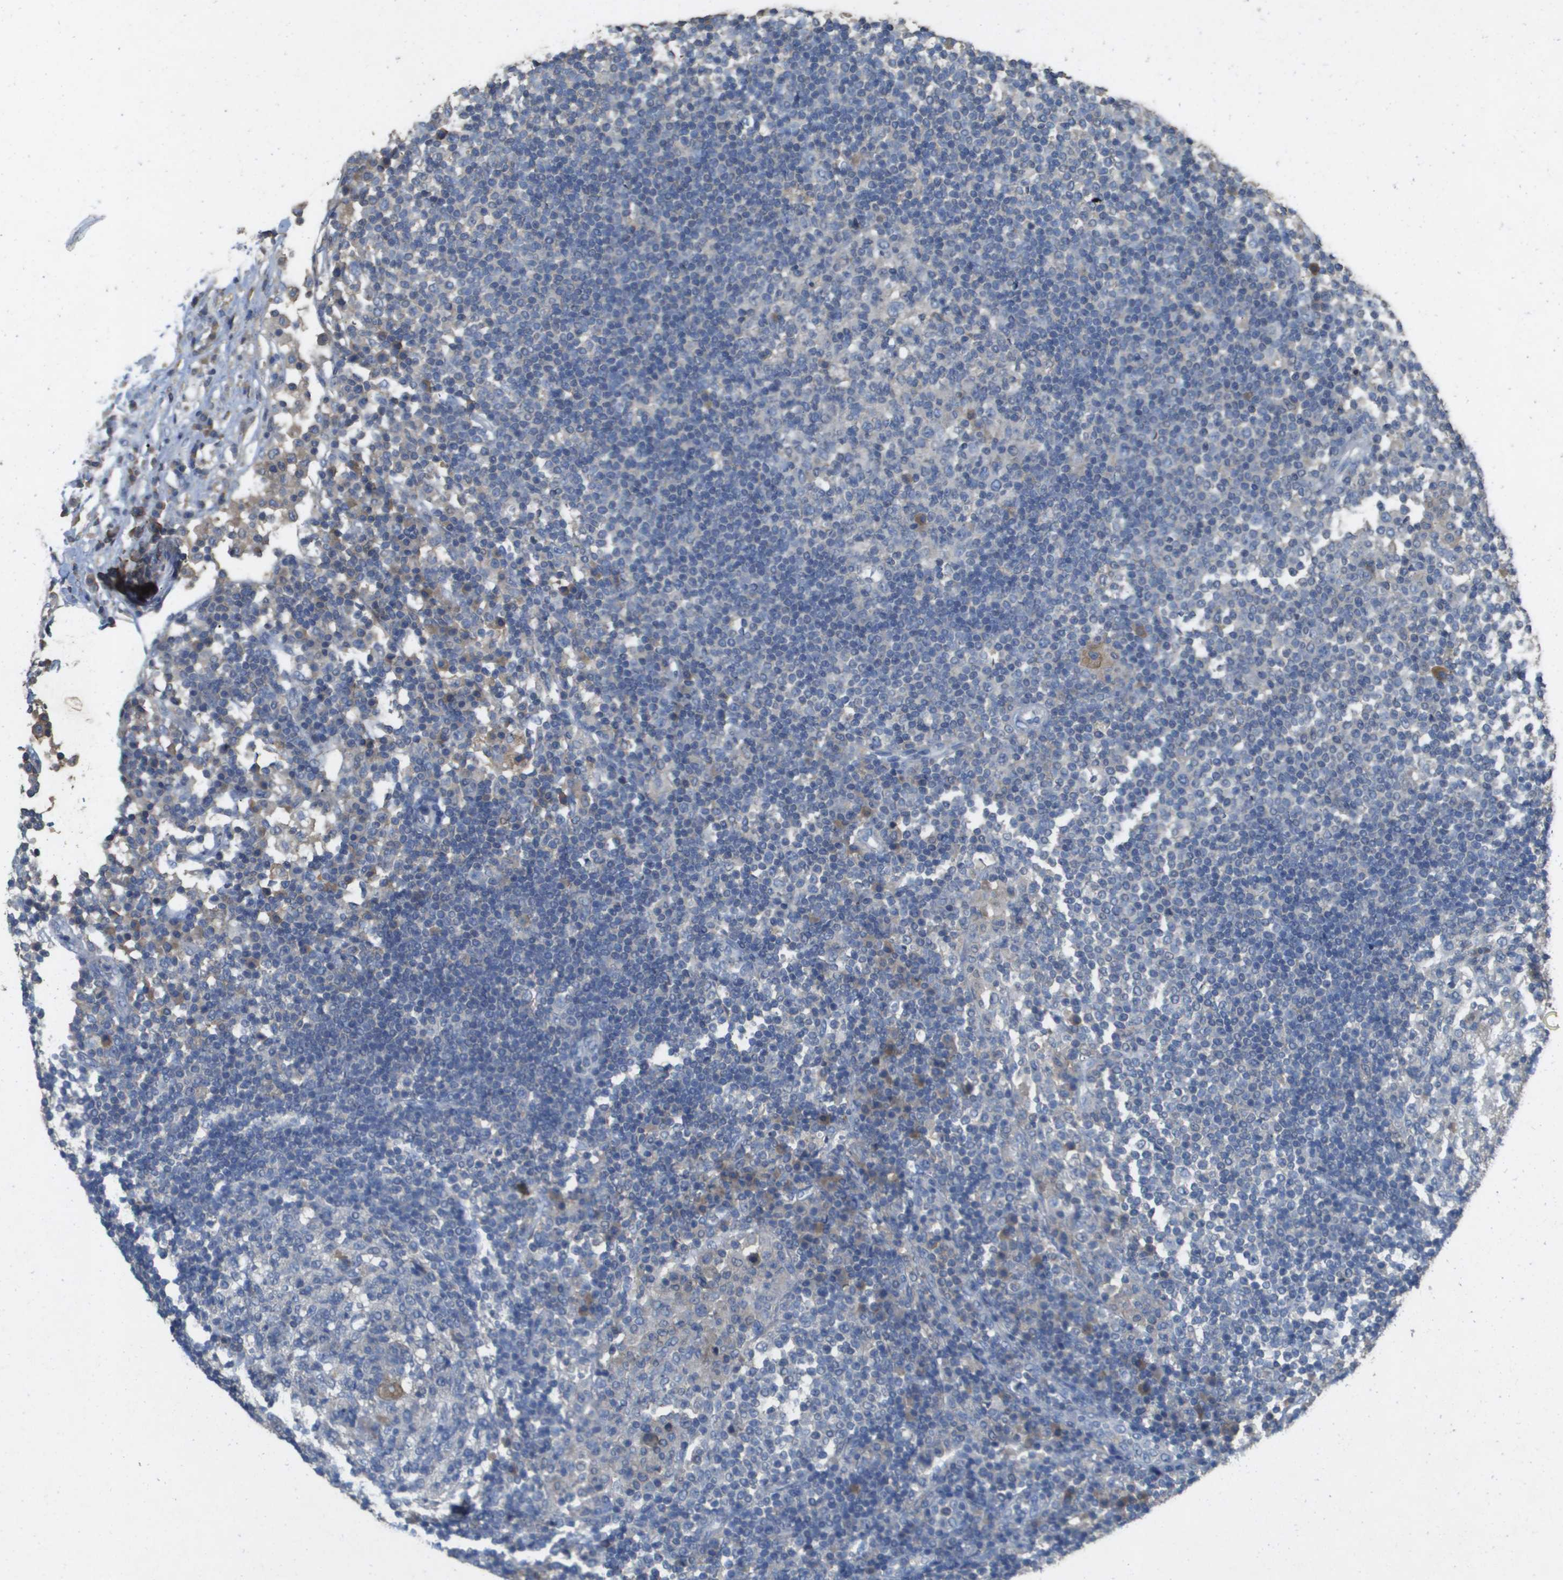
{"staining": {"intensity": "weak", "quantity": "<25%", "location": "cytoplasmic/membranous"}, "tissue": "lymph node", "cell_type": "Germinal center cells", "image_type": "normal", "snomed": [{"axis": "morphology", "description": "Normal tissue, NOS"}, {"axis": "topography", "description": "Lymph node"}], "caption": "The photomicrograph shows no significant positivity in germinal center cells of lymph node.", "gene": "CLCA4", "patient": {"sex": "female", "age": 53}}